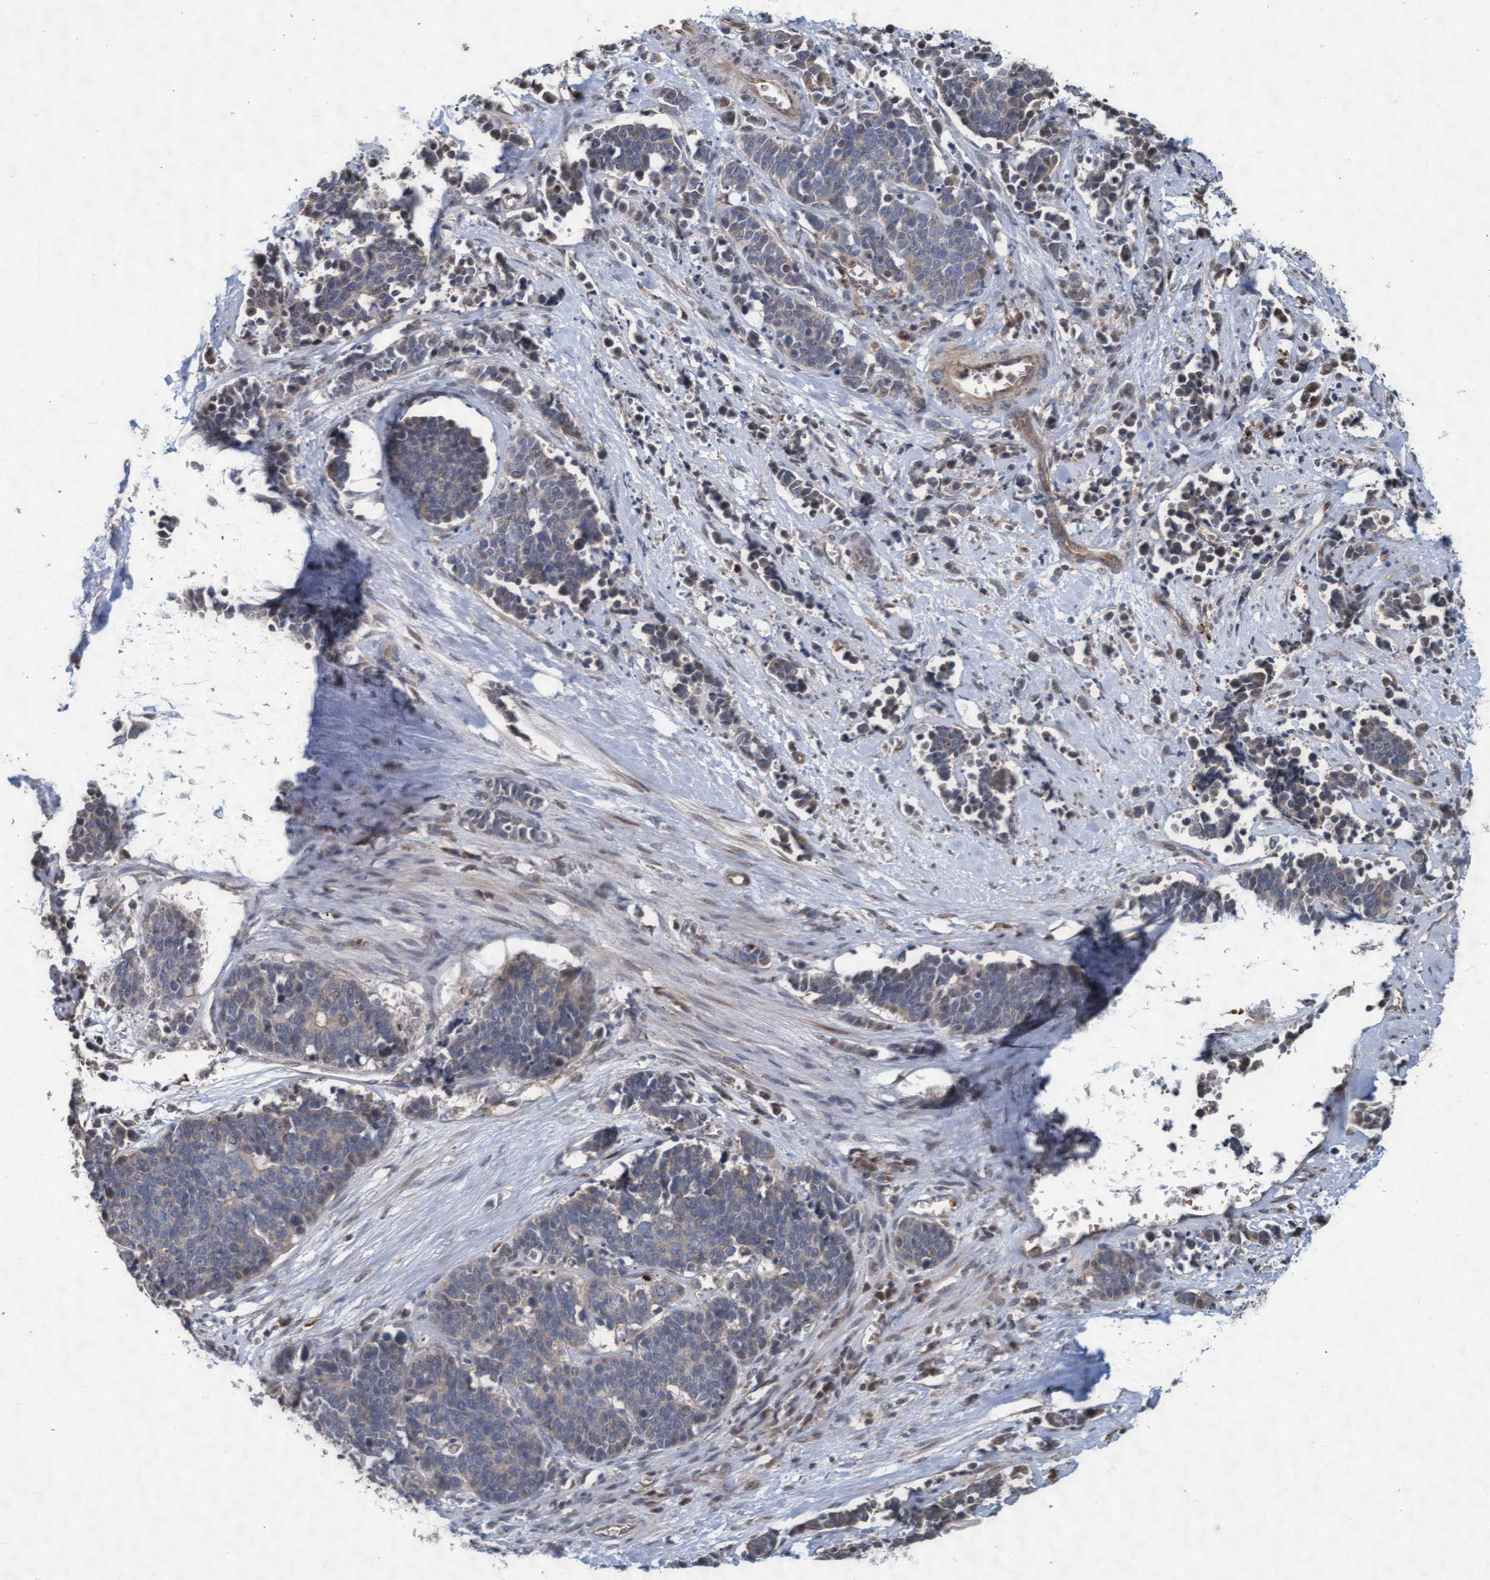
{"staining": {"intensity": "negative", "quantity": "none", "location": "none"}, "tissue": "cervical cancer", "cell_type": "Tumor cells", "image_type": "cancer", "snomed": [{"axis": "morphology", "description": "Squamous cell carcinoma, NOS"}, {"axis": "topography", "description": "Cervix"}], "caption": "IHC of human cervical squamous cell carcinoma demonstrates no positivity in tumor cells.", "gene": "KCNC2", "patient": {"sex": "female", "age": 35}}